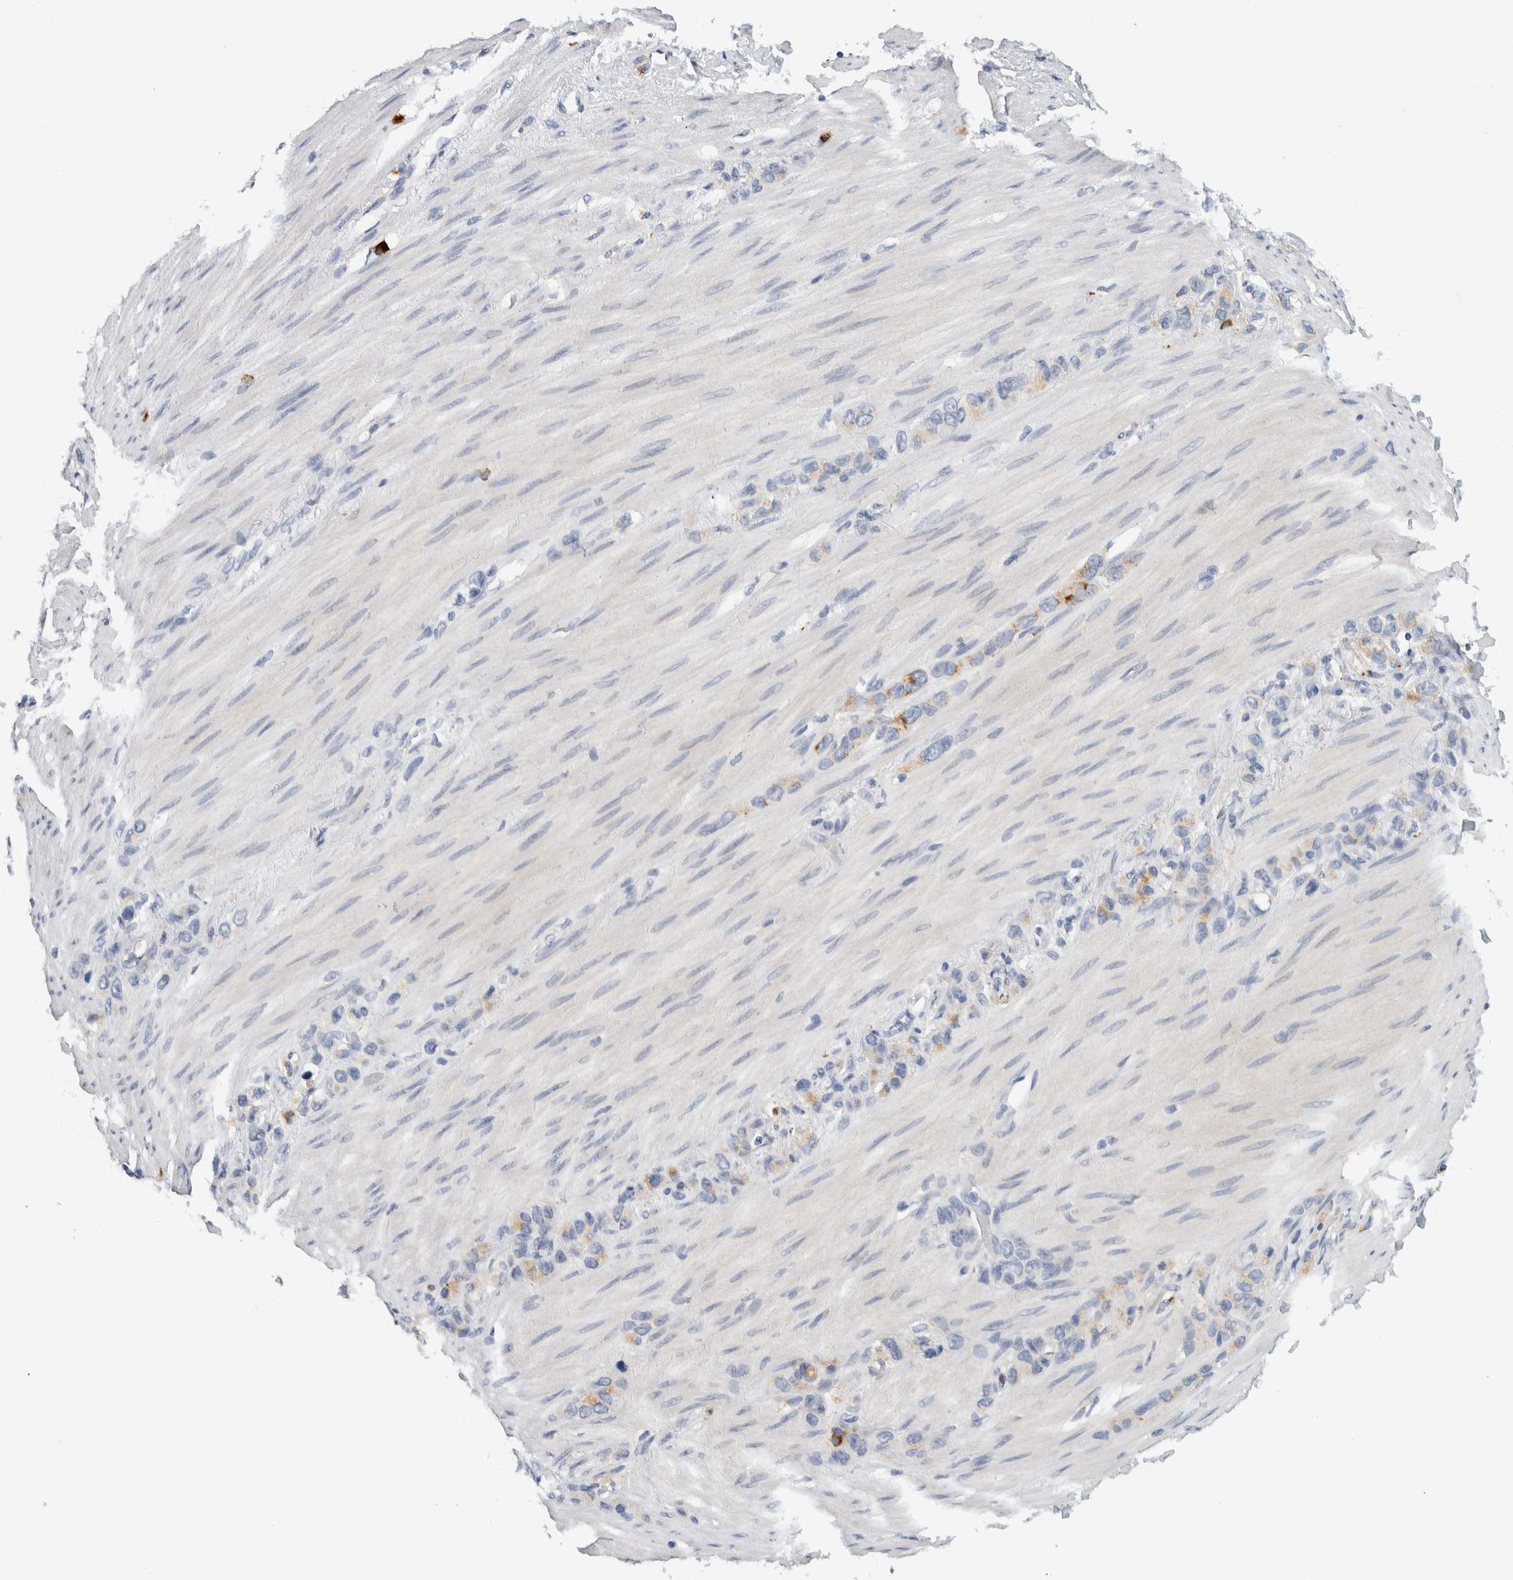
{"staining": {"intensity": "weak", "quantity": "<25%", "location": "cytoplasmic/membranous"}, "tissue": "stomach cancer", "cell_type": "Tumor cells", "image_type": "cancer", "snomed": [{"axis": "morphology", "description": "Adenocarcinoma, NOS"}, {"axis": "morphology", "description": "Adenocarcinoma, High grade"}, {"axis": "topography", "description": "Stomach, upper"}, {"axis": "topography", "description": "Stomach, lower"}], "caption": "Tumor cells show no significant positivity in stomach cancer (adenocarcinoma).", "gene": "CD63", "patient": {"sex": "female", "age": 65}}